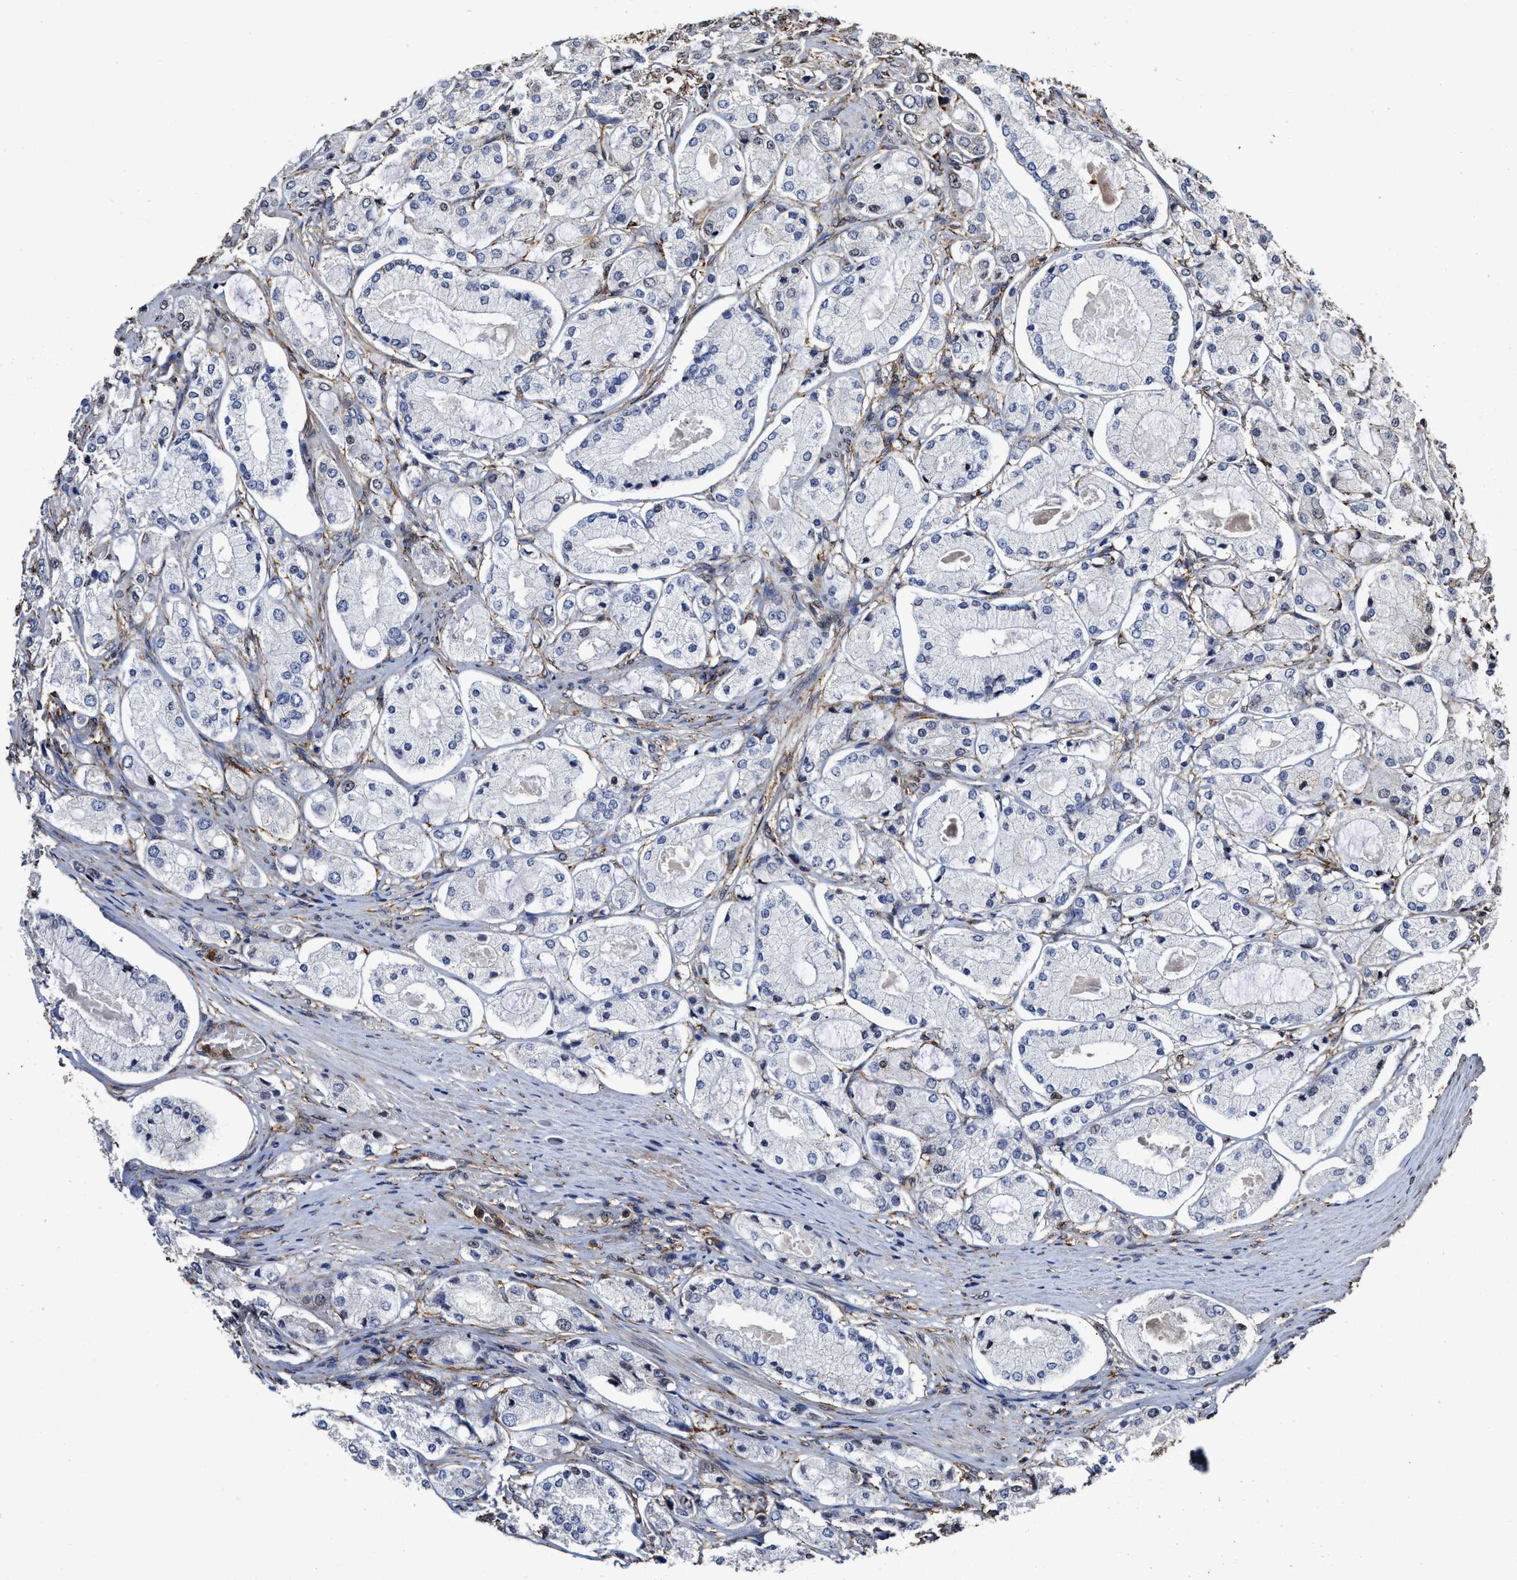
{"staining": {"intensity": "negative", "quantity": "none", "location": "none"}, "tissue": "prostate cancer", "cell_type": "Tumor cells", "image_type": "cancer", "snomed": [{"axis": "morphology", "description": "Adenocarcinoma, High grade"}, {"axis": "topography", "description": "Prostate"}], "caption": "Tumor cells are negative for brown protein staining in prostate high-grade adenocarcinoma.", "gene": "SEPTIN2", "patient": {"sex": "male", "age": 65}}